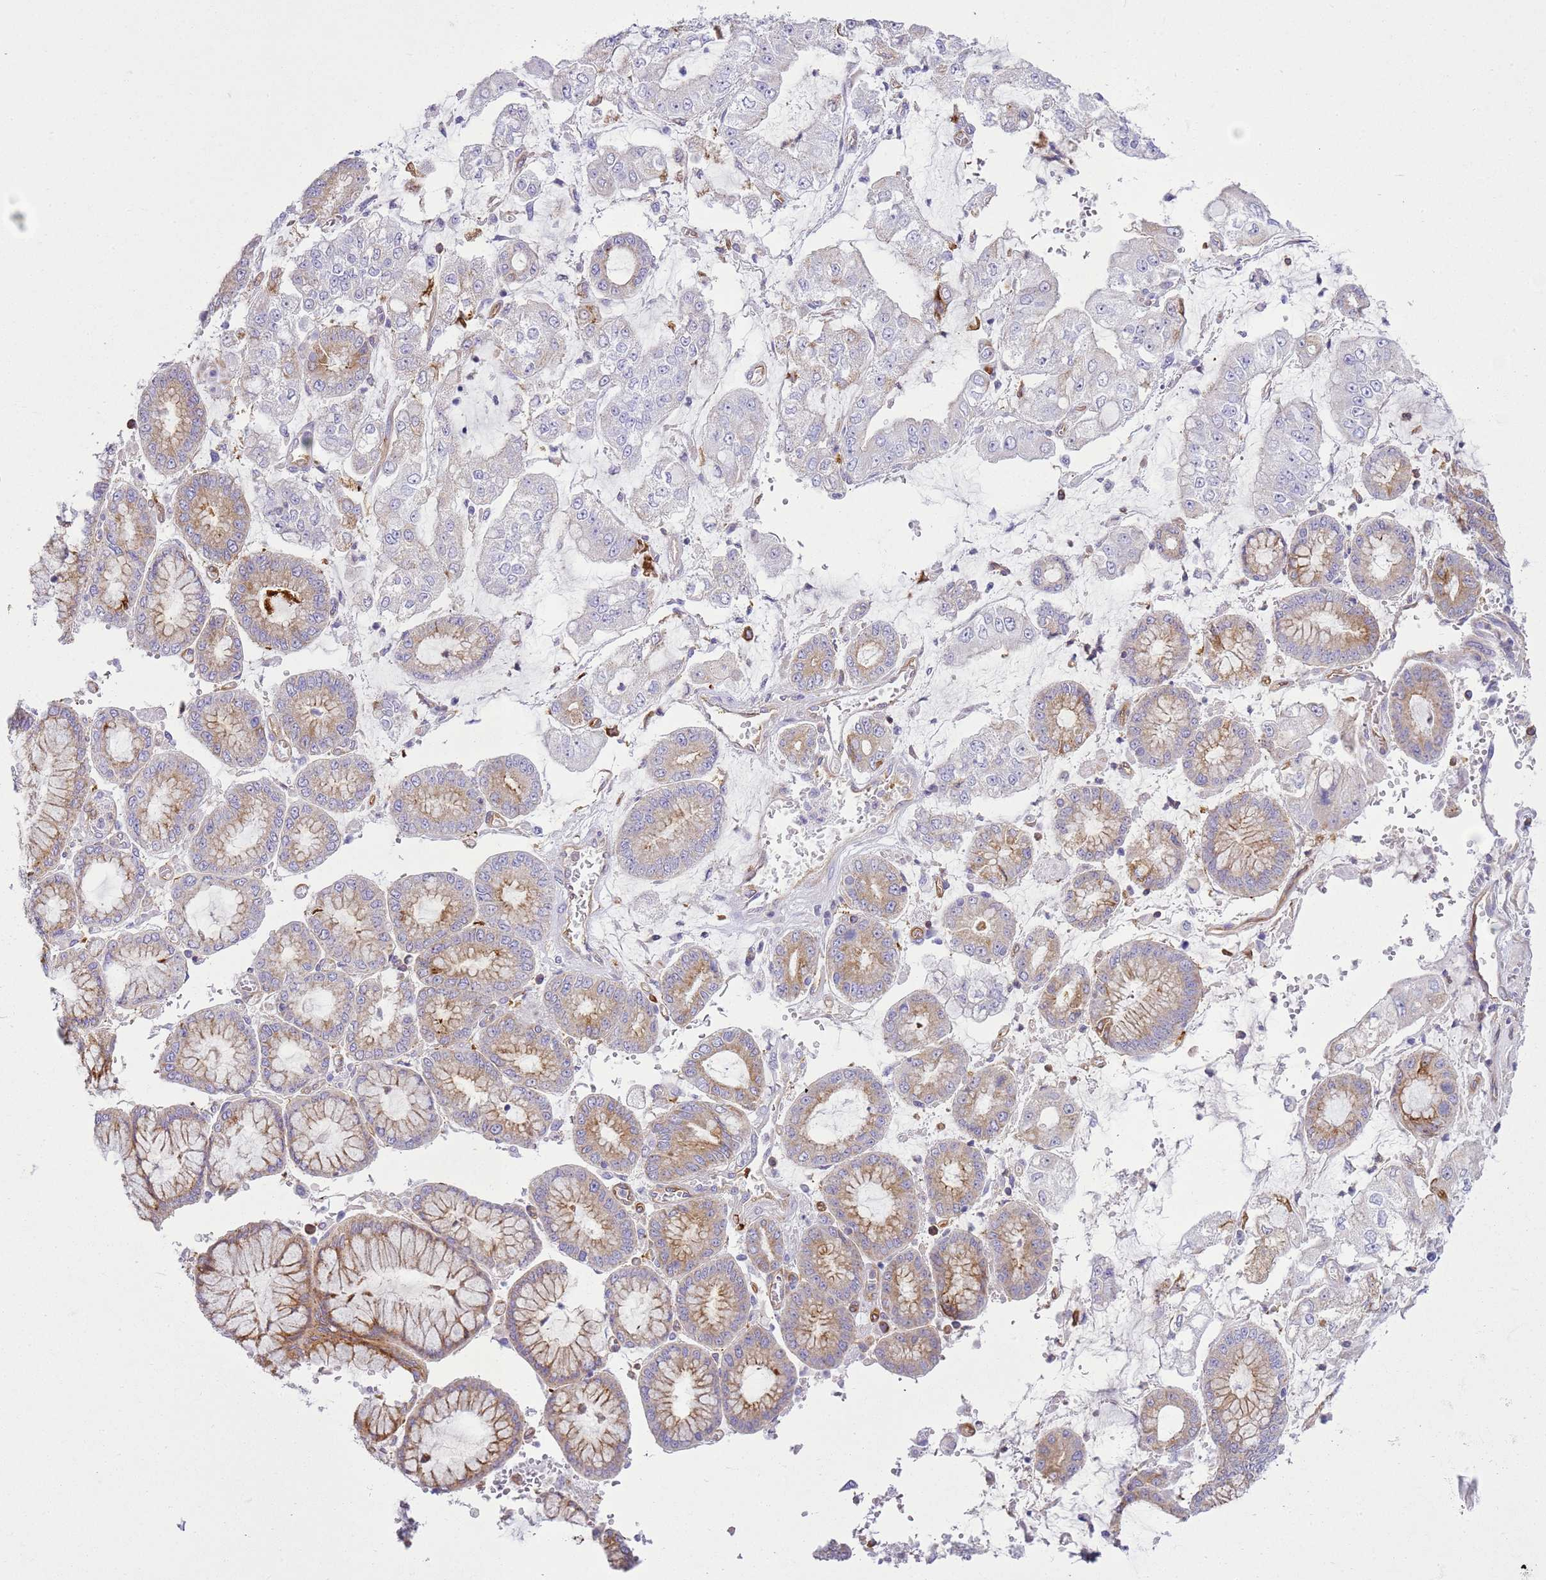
{"staining": {"intensity": "moderate", "quantity": "25%-75%", "location": "cytoplasmic/membranous"}, "tissue": "stomach cancer", "cell_type": "Tumor cells", "image_type": "cancer", "snomed": [{"axis": "morphology", "description": "Adenocarcinoma, NOS"}, {"axis": "topography", "description": "Stomach"}], "caption": "Human adenocarcinoma (stomach) stained for a protein (brown) displays moderate cytoplasmic/membranous positive staining in approximately 25%-75% of tumor cells.", "gene": "SNX21", "patient": {"sex": "male", "age": 76}}